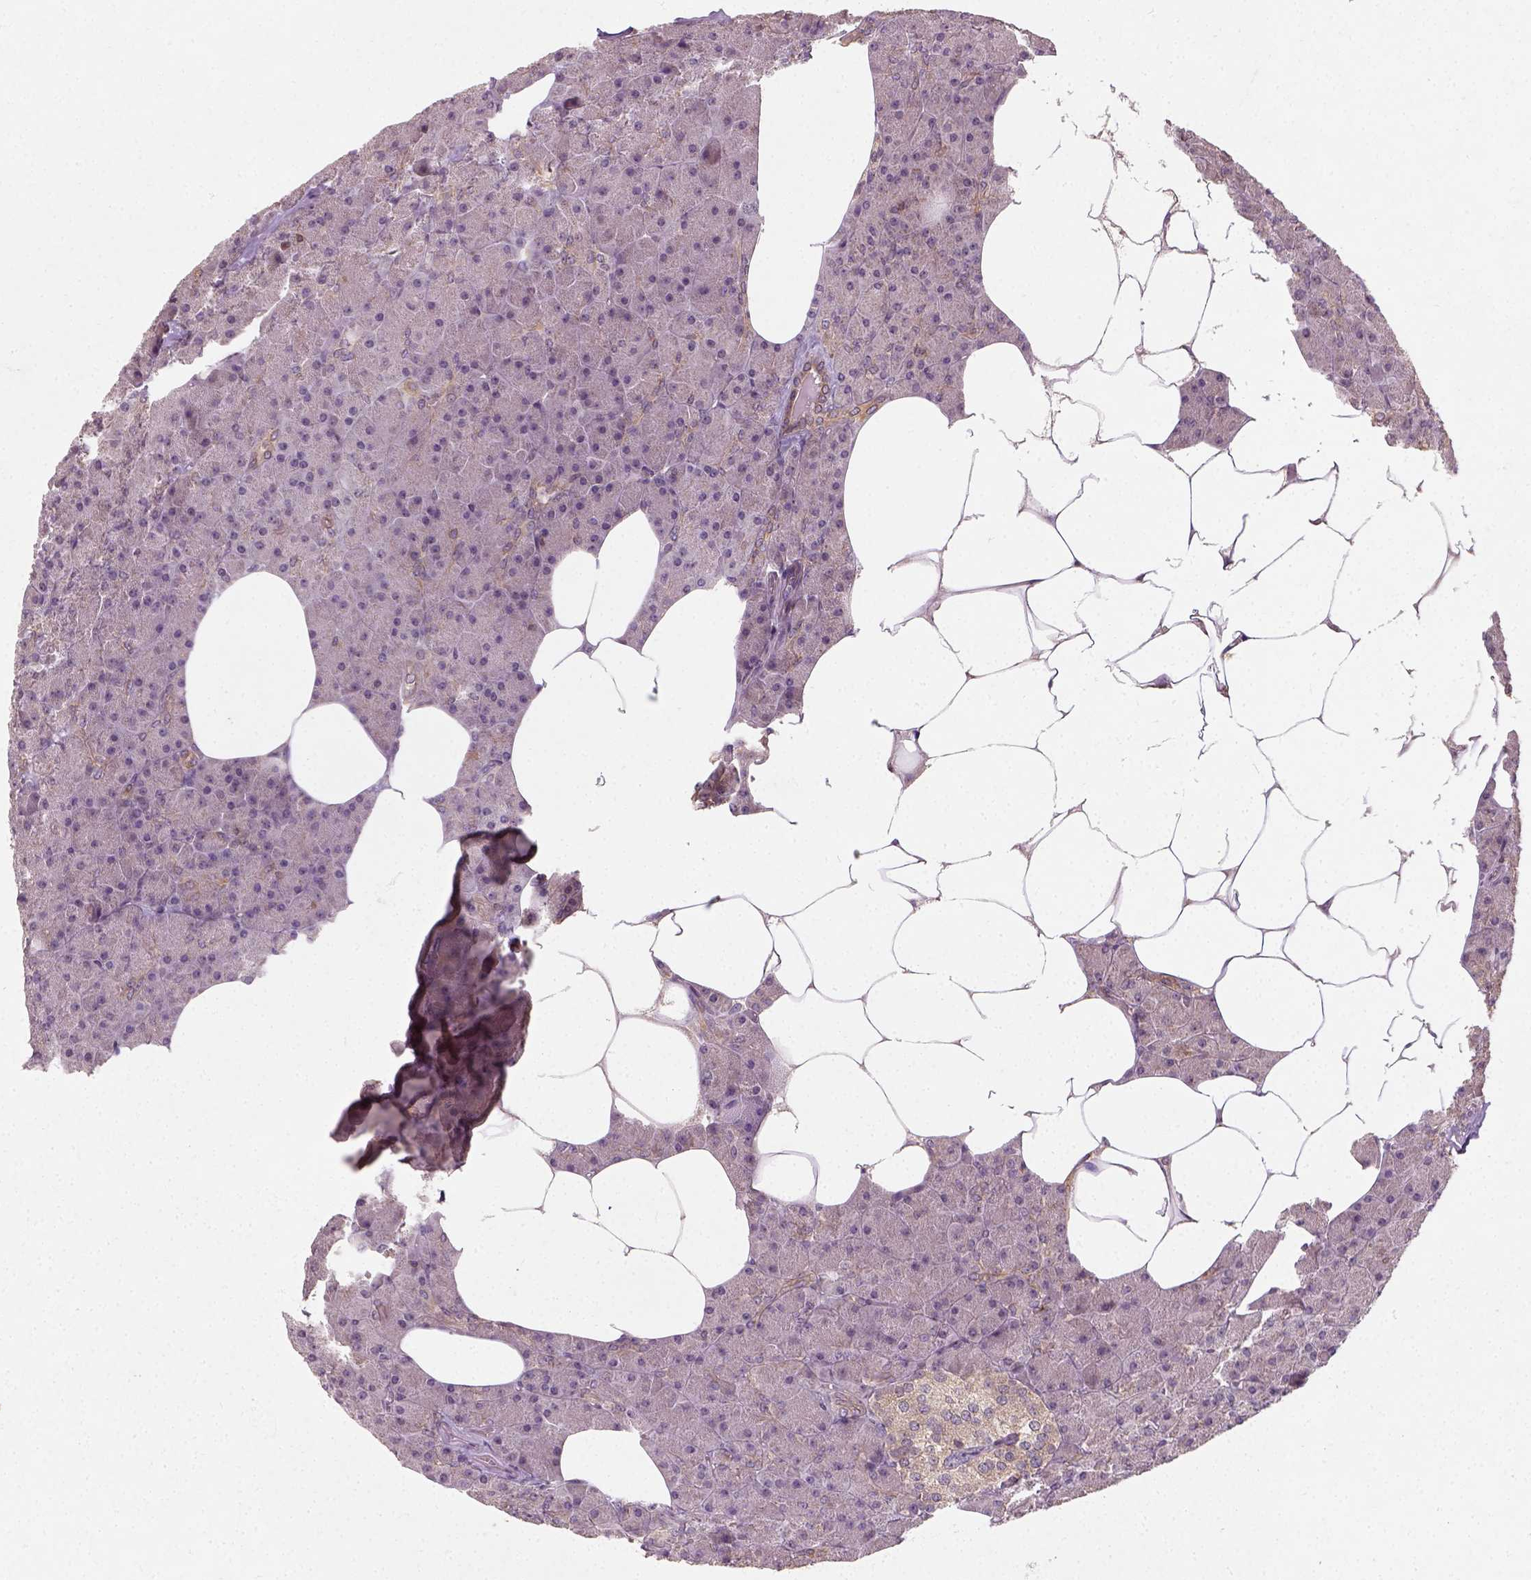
{"staining": {"intensity": "moderate", "quantity": "<25%", "location": "cytoplasmic/membranous"}, "tissue": "pancreas", "cell_type": "Exocrine glandular cells", "image_type": "normal", "snomed": [{"axis": "morphology", "description": "Normal tissue, NOS"}, {"axis": "topography", "description": "Pancreas"}], "caption": "Pancreas stained with DAB (3,3'-diaminobenzidine) IHC exhibits low levels of moderate cytoplasmic/membranous expression in about <25% of exocrine glandular cells.", "gene": "CAMKK1", "patient": {"sex": "female", "age": 45}}